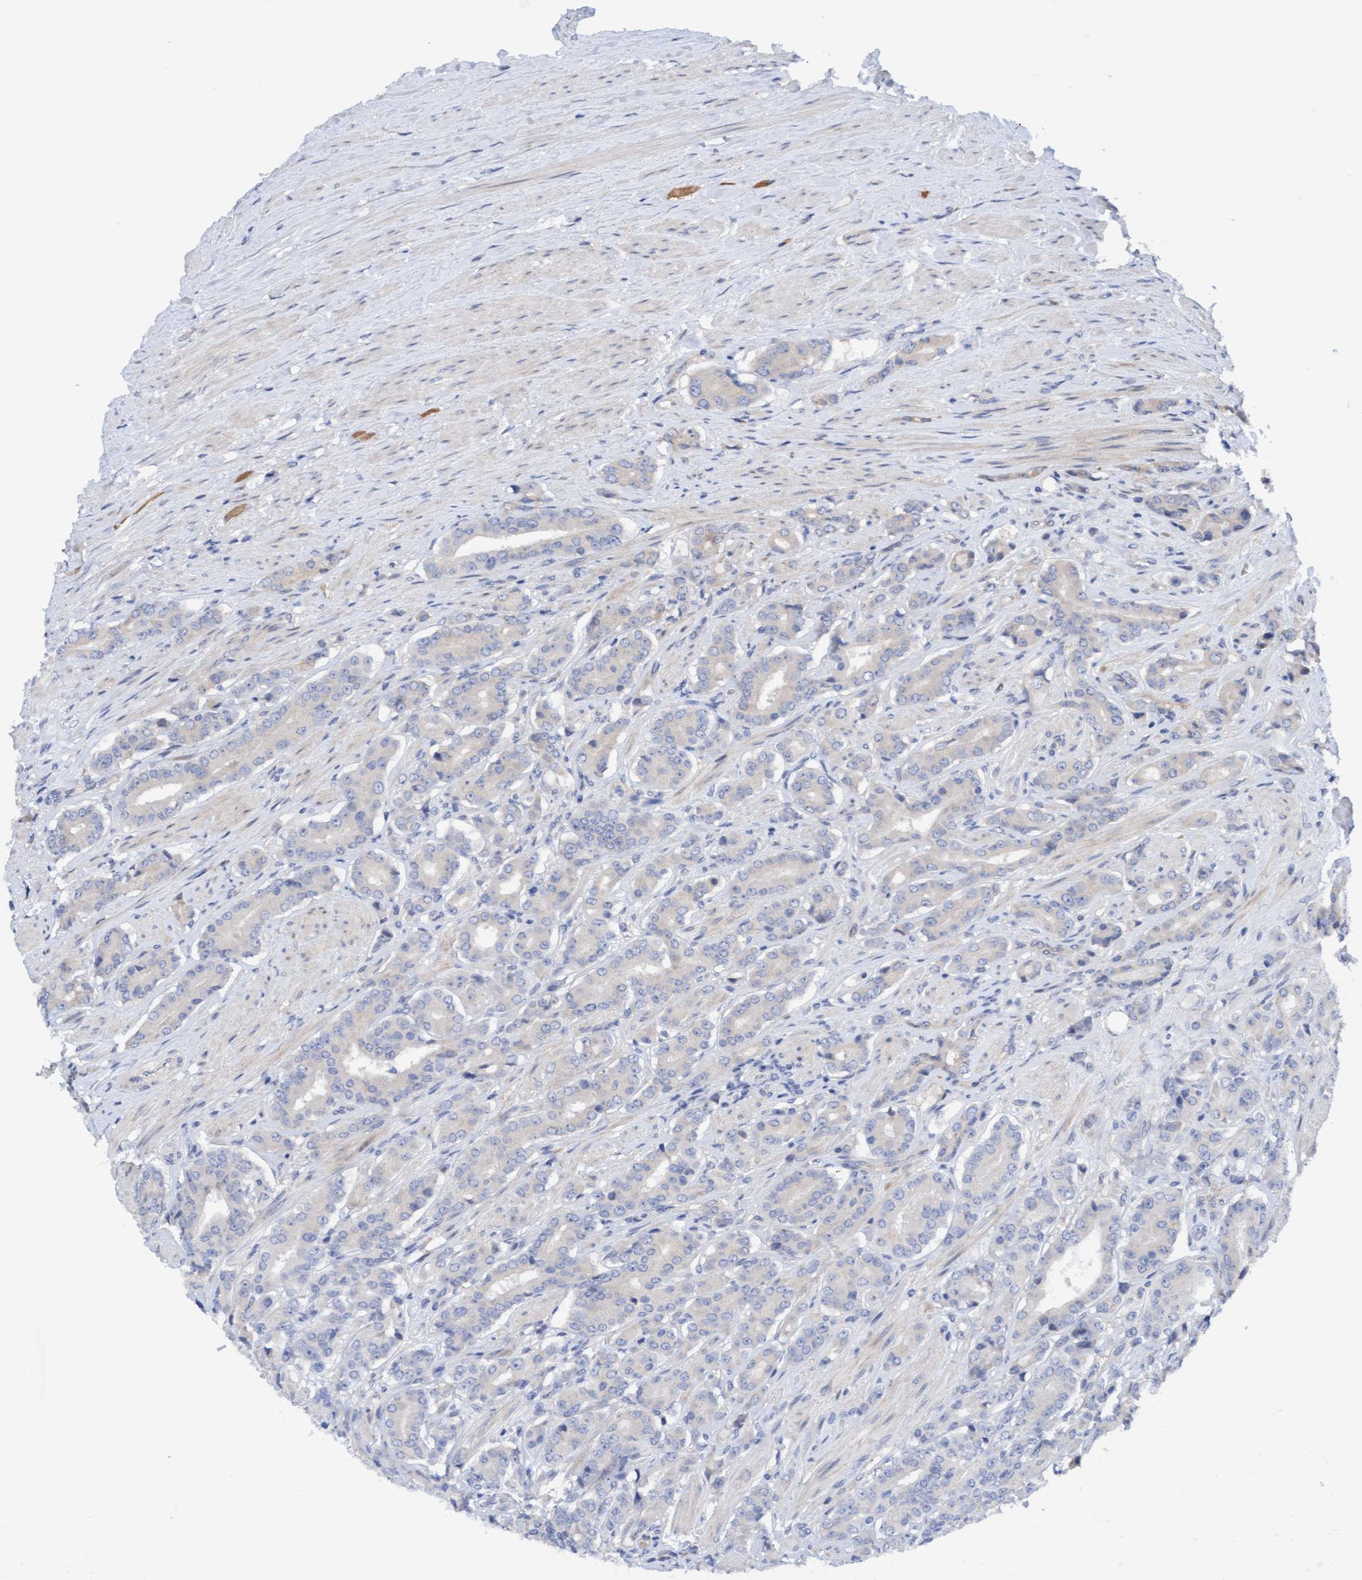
{"staining": {"intensity": "negative", "quantity": "none", "location": "none"}, "tissue": "prostate cancer", "cell_type": "Tumor cells", "image_type": "cancer", "snomed": [{"axis": "morphology", "description": "Adenocarcinoma, High grade"}, {"axis": "topography", "description": "Prostate"}], "caption": "A high-resolution micrograph shows IHC staining of prostate adenocarcinoma (high-grade), which demonstrates no significant expression in tumor cells. The staining was performed using DAB (3,3'-diaminobenzidine) to visualize the protein expression in brown, while the nuclei were stained in blue with hematoxylin (Magnification: 20x).", "gene": "PLCD1", "patient": {"sex": "male", "age": 71}}